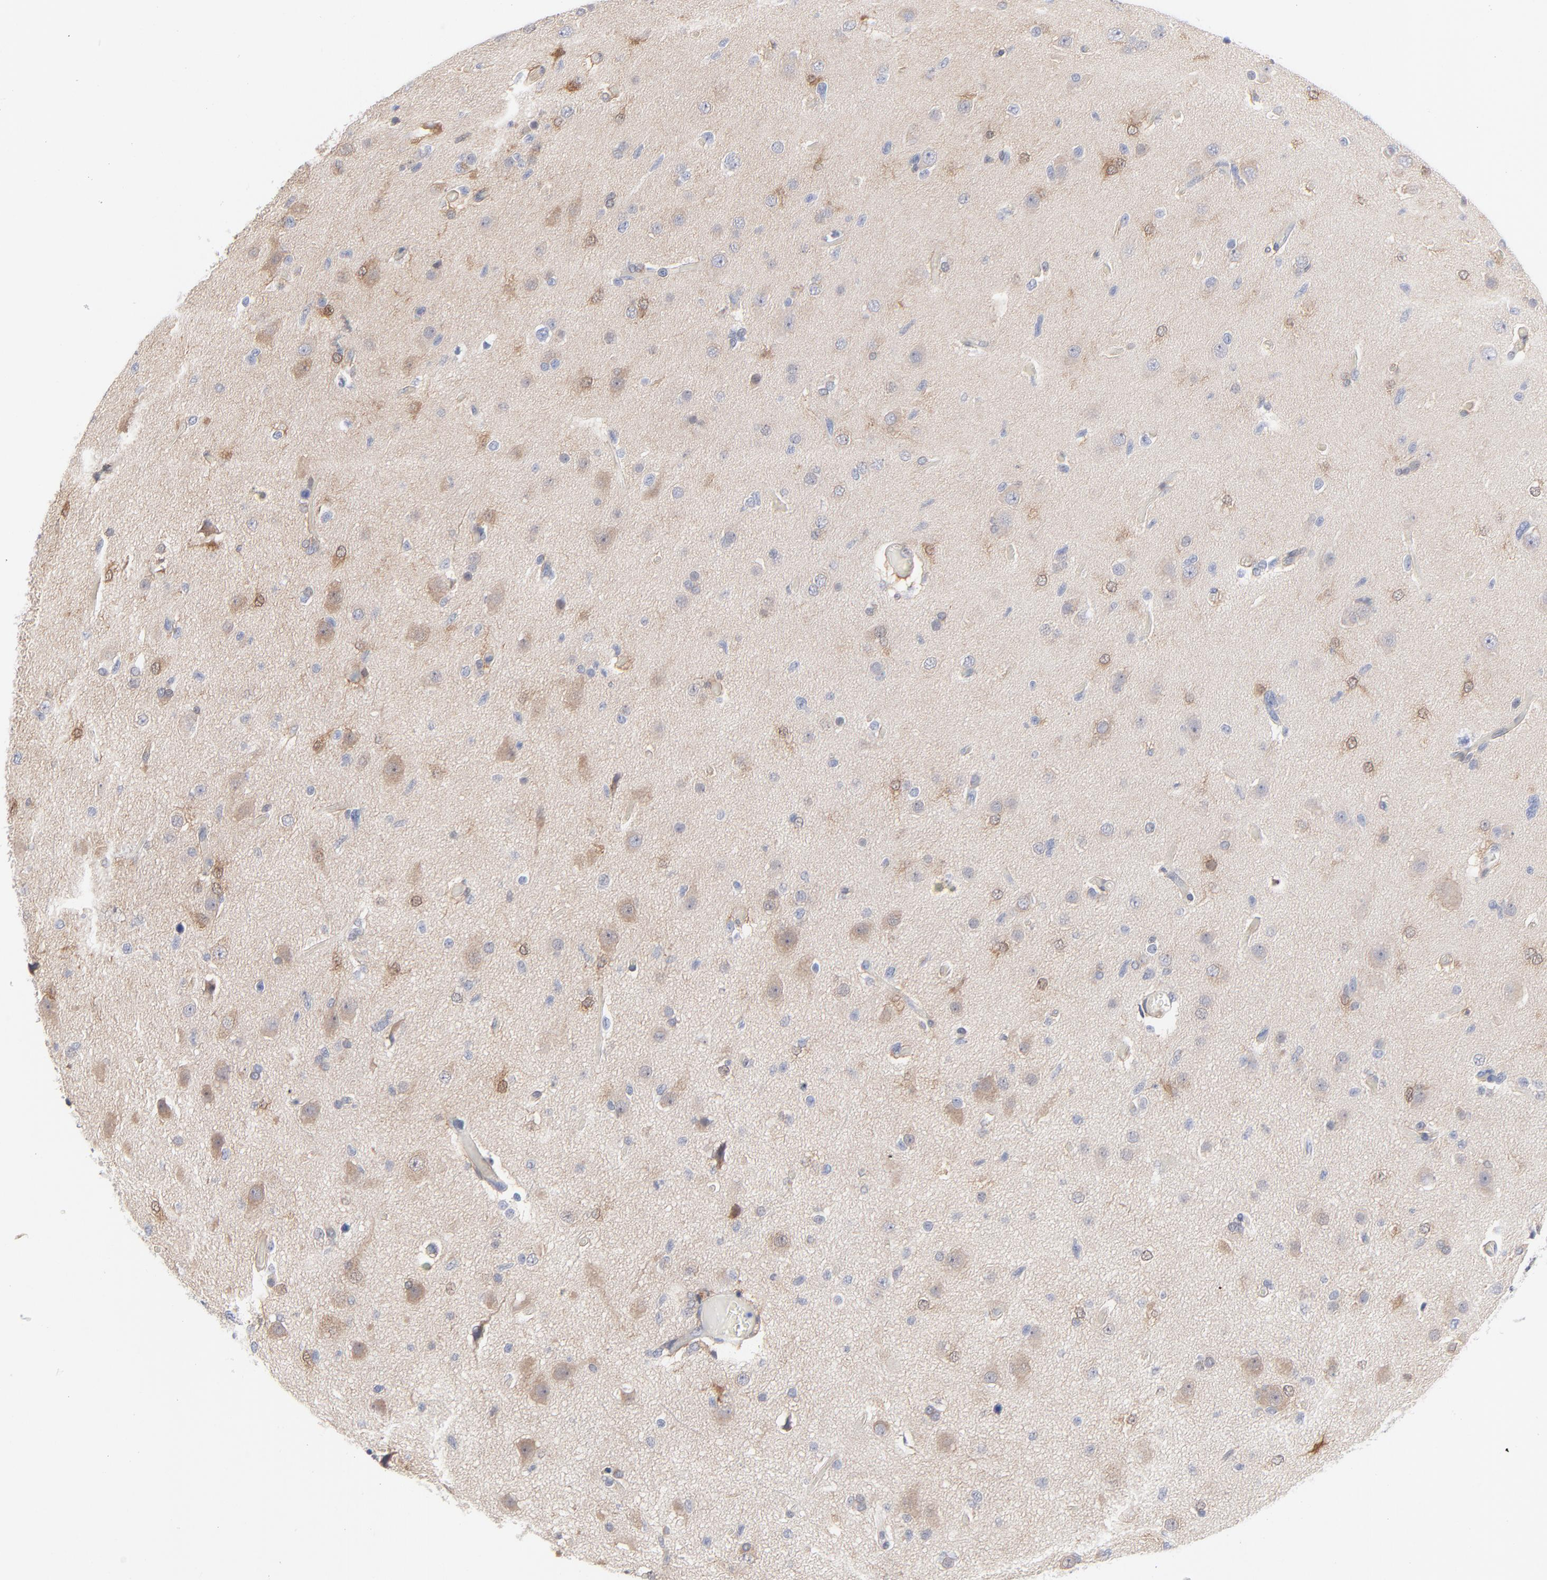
{"staining": {"intensity": "negative", "quantity": "none", "location": "none"}, "tissue": "glioma", "cell_type": "Tumor cells", "image_type": "cancer", "snomed": [{"axis": "morphology", "description": "Glioma, malignant, High grade"}, {"axis": "topography", "description": "Brain"}], "caption": "A micrograph of human glioma is negative for staining in tumor cells. The staining was performed using DAB to visualize the protein expression in brown, while the nuclei were stained in blue with hematoxylin (Magnification: 20x).", "gene": "ARRB1", "patient": {"sex": "male", "age": 33}}